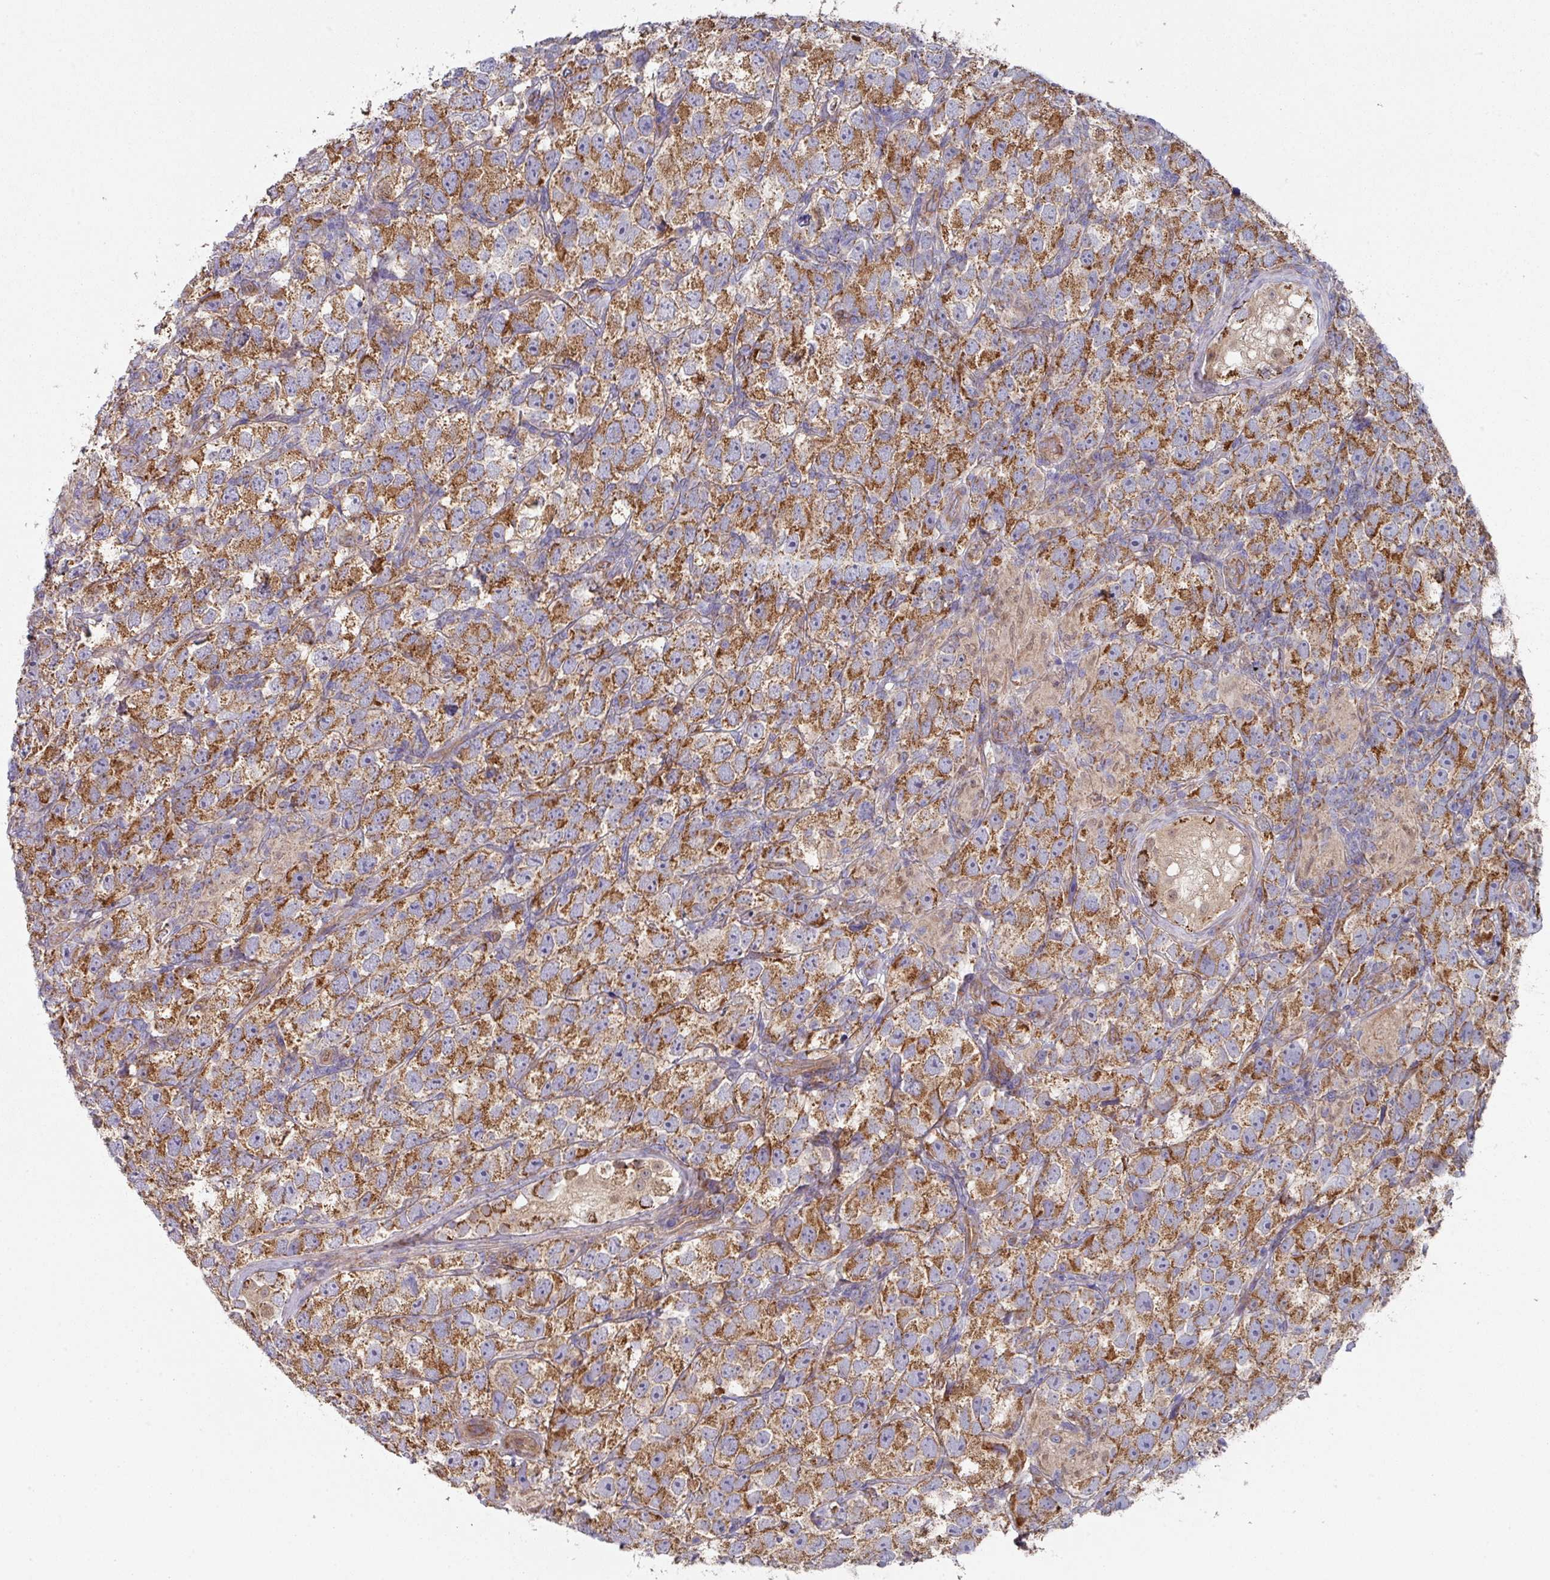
{"staining": {"intensity": "moderate", "quantity": ">75%", "location": "cytoplasmic/membranous"}, "tissue": "testis cancer", "cell_type": "Tumor cells", "image_type": "cancer", "snomed": [{"axis": "morphology", "description": "Seminoma, NOS"}, {"axis": "topography", "description": "Testis"}], "caption": "Human testis cancer (seminoma) stained with a brown dye reveals moderate cytoplasmic/membranous positive expression in approximately >75% of tumor cells.", "gene": "DCAF12L2", "patient": {"sex": "male", "age": 26}}